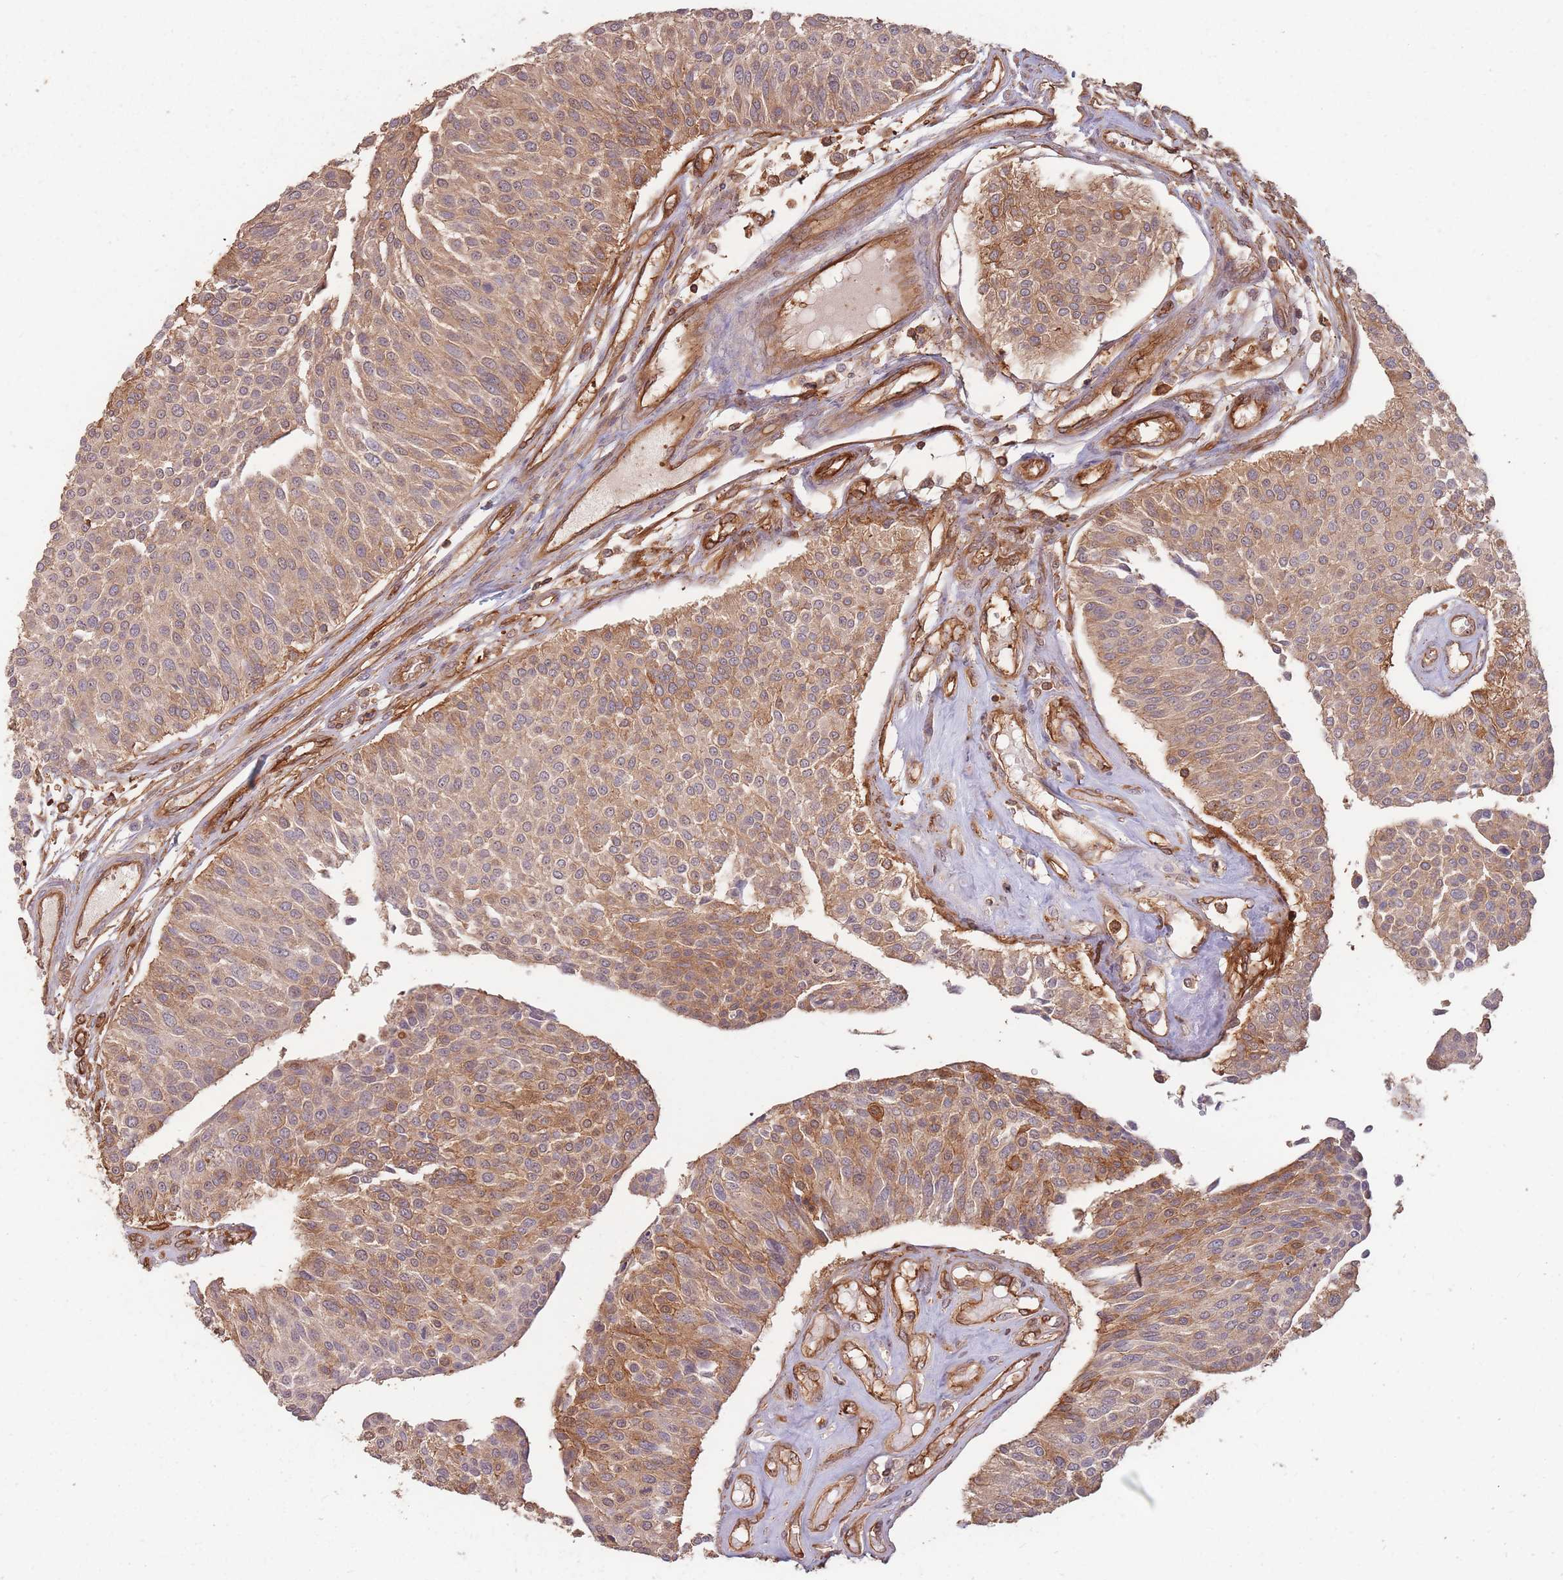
{"staining": {"intensity": "moderate", "quantity": ">75%", "location": "cytoplasmic/membranous"}, "tissue": "urothelial cancer", "cell_type": "Tumor cells", "image_type": "cancer", "snomed": [{"axis": "morphology", "description": "Urothelial carcinoma, NOS"}, {"axis": "topography", "description": "Urinary bladder"}], "caption": "Human transitional cell carcinoma stained with a protein marker displays moderate staining in tumor cells.", "gene": "PLS3", "patient": {"sex": "male", "age": 55}}